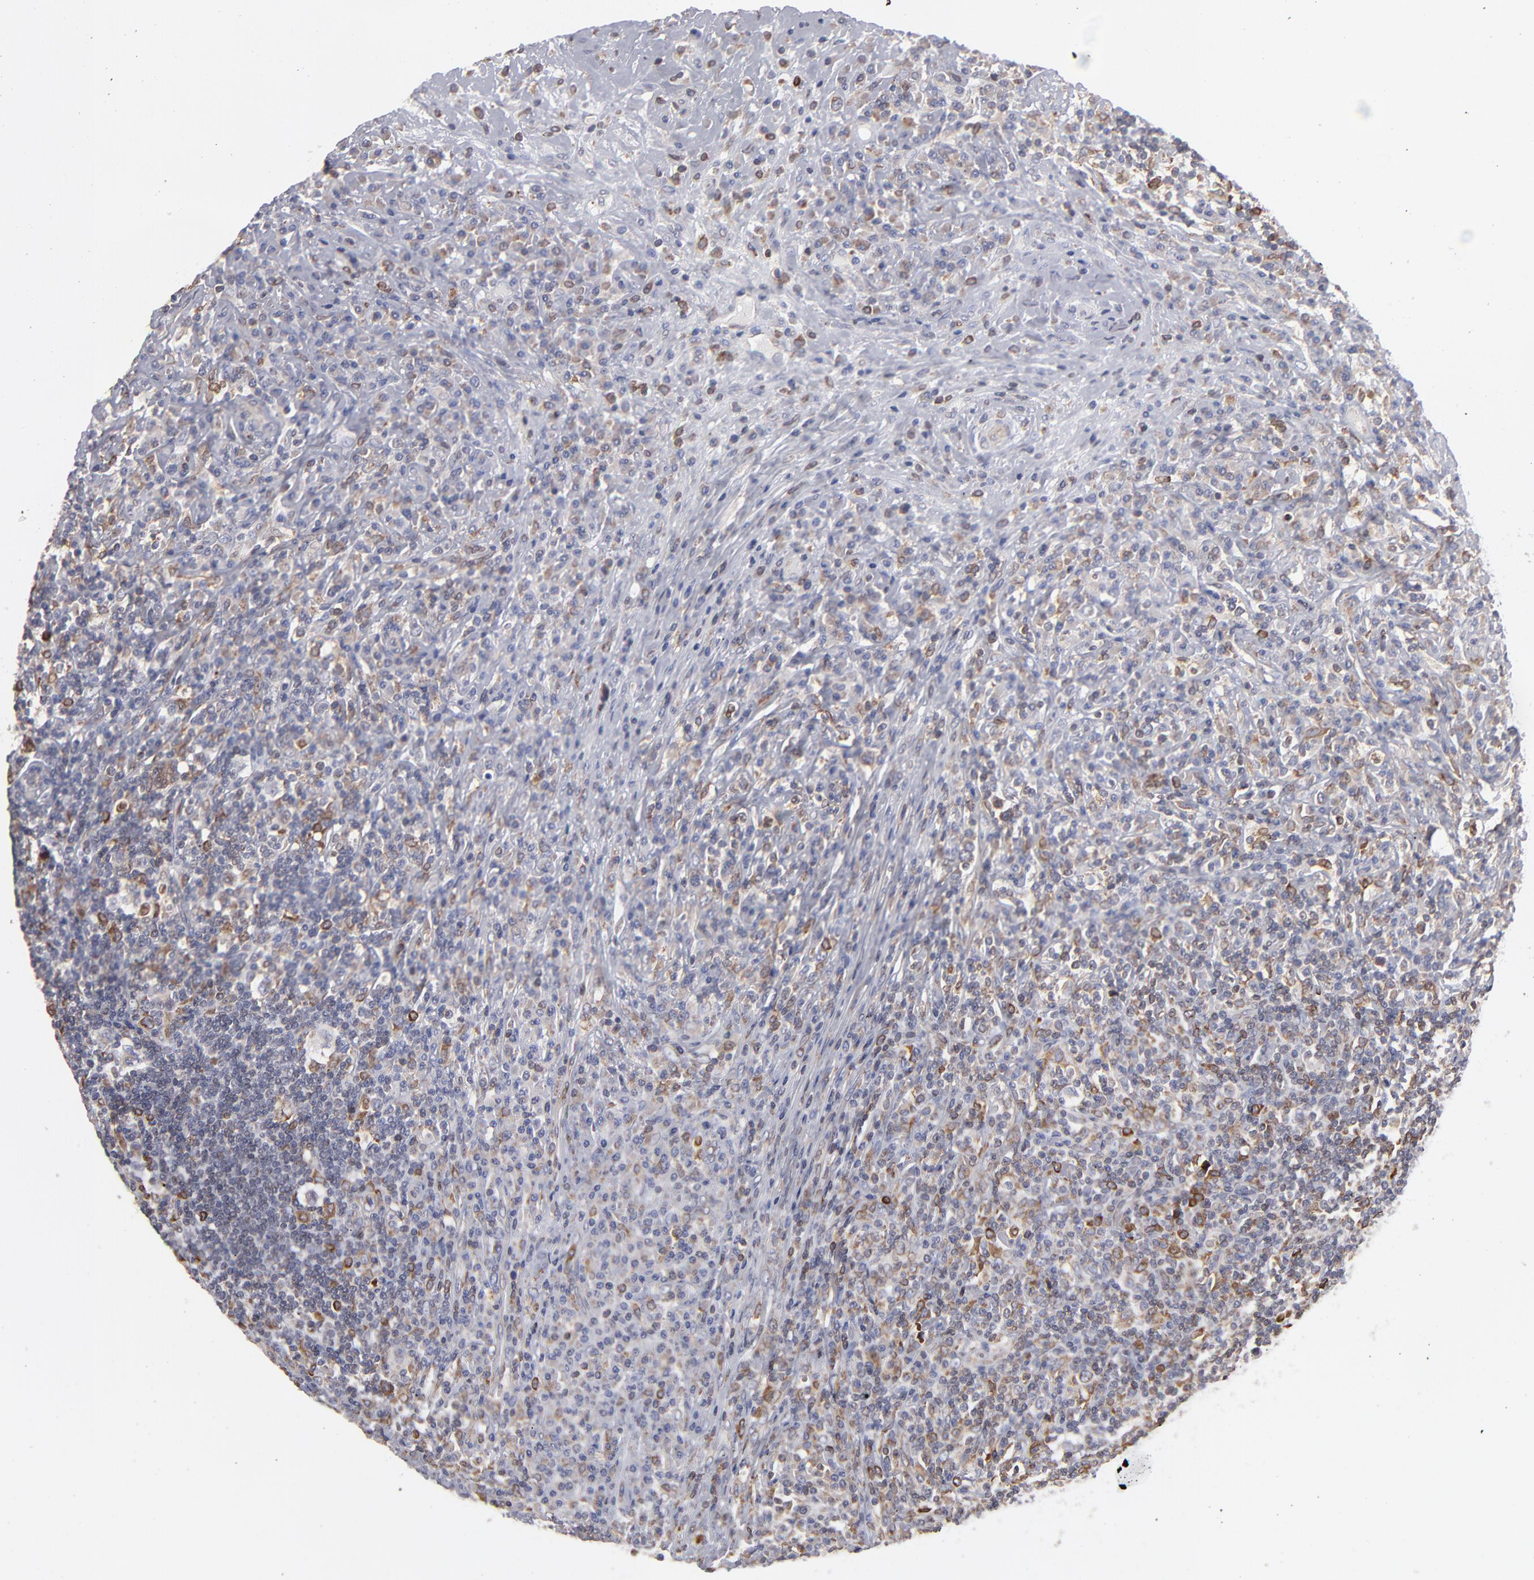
{"staining": {"intensity": "moderate", "quantity": "25%-75%", "location": "cytoplasmic/membranous"}, "tissue": "lymphoma", "cell_type": "Tumor cells", "image_type": "cancer", "snomed": [{"axis": "morphology", "description": "Hodgkin's disease, NOS"}, {"axis": "topography", "description": "Lymph node"}], "caption": "A medium amount of moderate cytoplasmic/membranous staining is seen in approximately 25%-75% of tumor cells in lymphoma tissue.", "gene": "TMX1", "patient": {"sex": "female", "age": 25}}